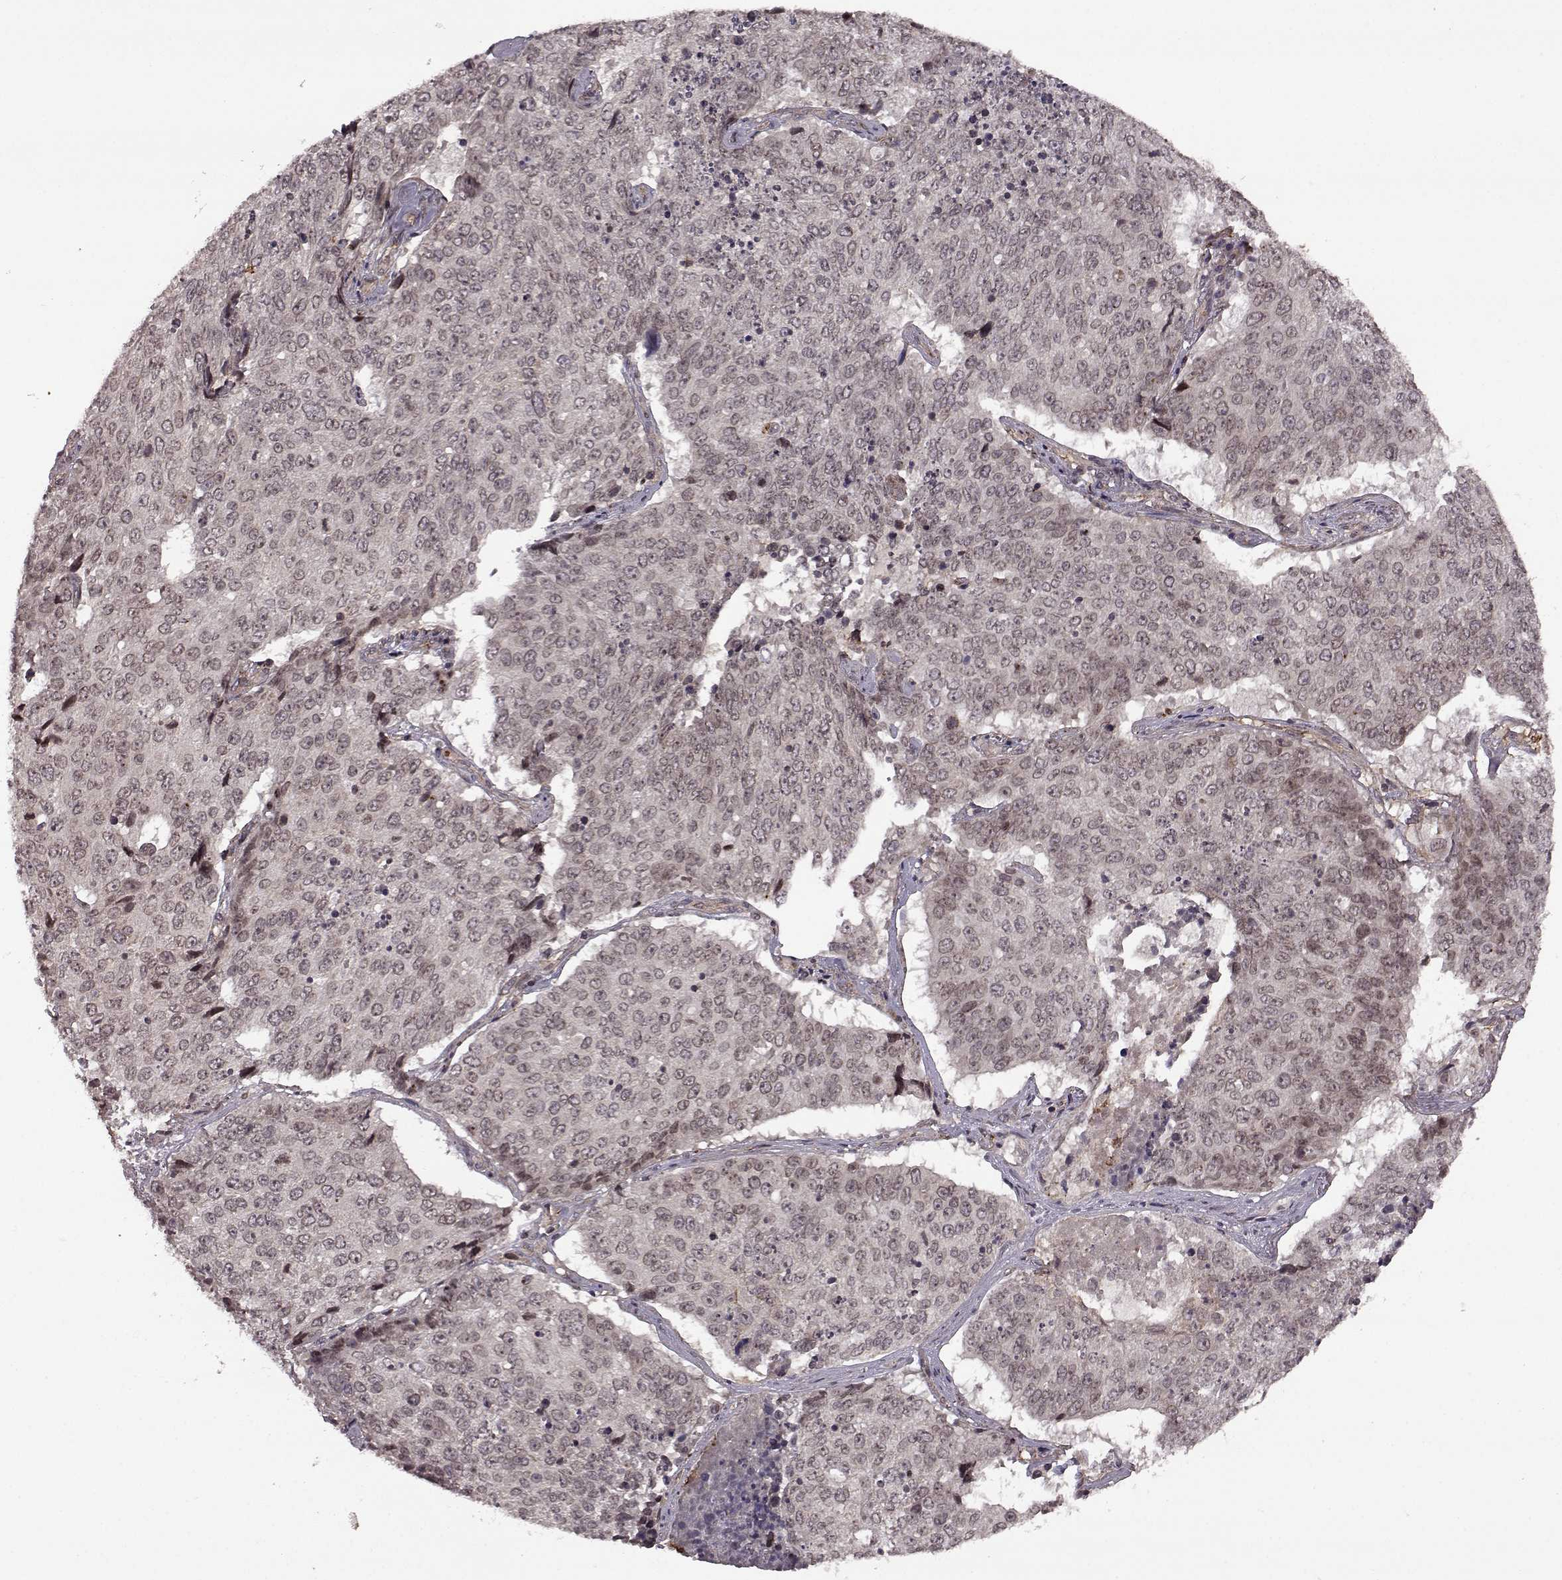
{"staining": {"intensity": "negative", "quantity": "none", "location": "none"}, "tissue": "lung cancer", "cell_type": "Tumor cells", "image_type": "cancer", "snomed": [{"axis": "morphology", "description": "Normal tissue, NOS"}, {"axis": "morphology", "description": "Squamous cell carcinoma, NOS"}, {"axis": "topography", "description": "Bronchus"}, {"axis": "topography", "description": "Lung"}], "caption": "Immunohistochemical staining of lung squamous cell carcinoma exhibits no significant expression in tumor cells.", "gene": "TRMU", "patient": {"sex": "male", "age": 64}}